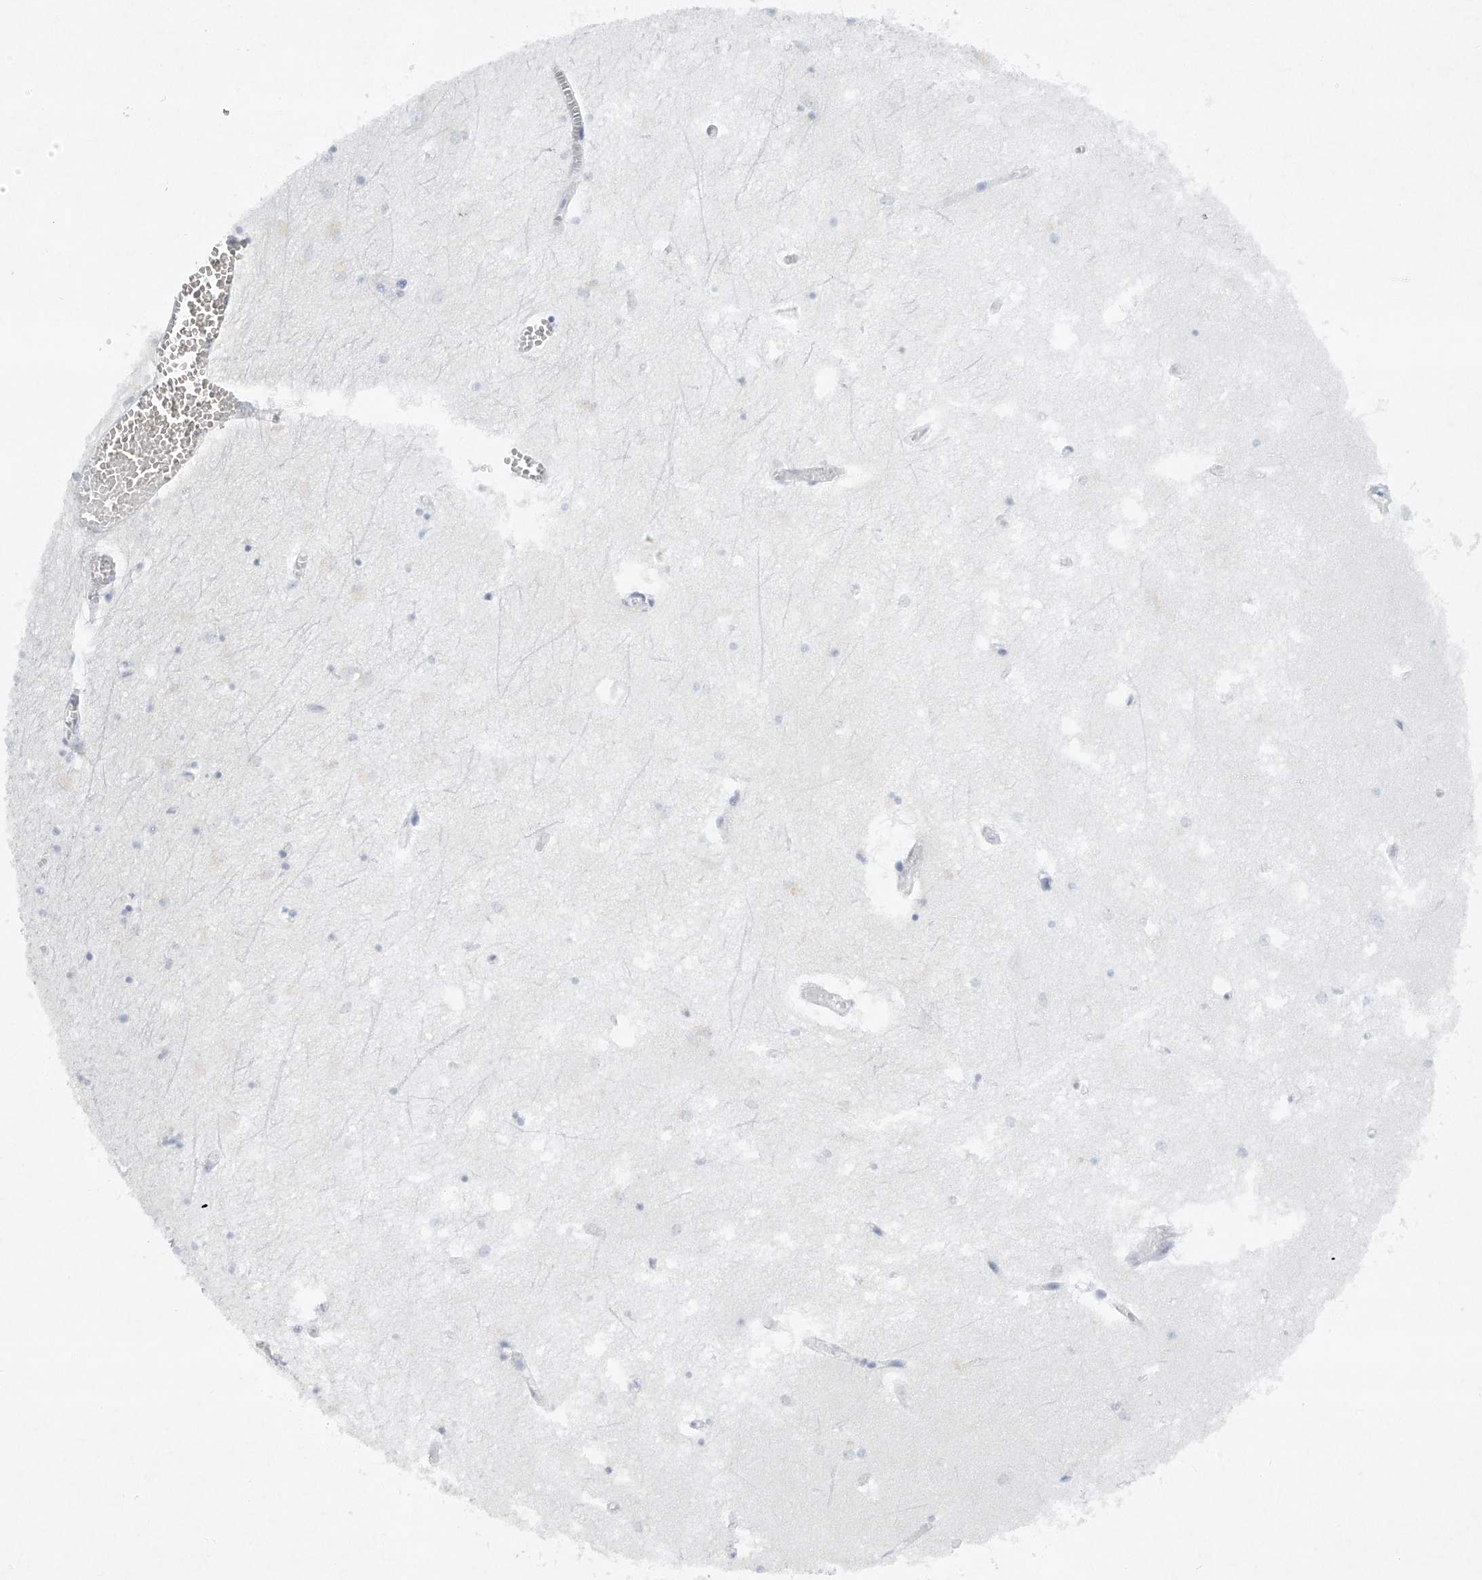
{"staining": {"intensity": "negative", "quantity": "none", "location": "none"}, "tissue": "hippocampus", "cell_type": "Glial cells", "image_type": "normal", "snomed": [{"axis": "morphology", "description": "Normal tissue, NOS"}, {"axis": "topography", "description": "Hippocampus"}], "caption": "Immunohistochemistry of unremarkable hippocampus displays no expression in glial cells.", "gene": "FAT2", "patient": {"sex": "male", "age": 70}}